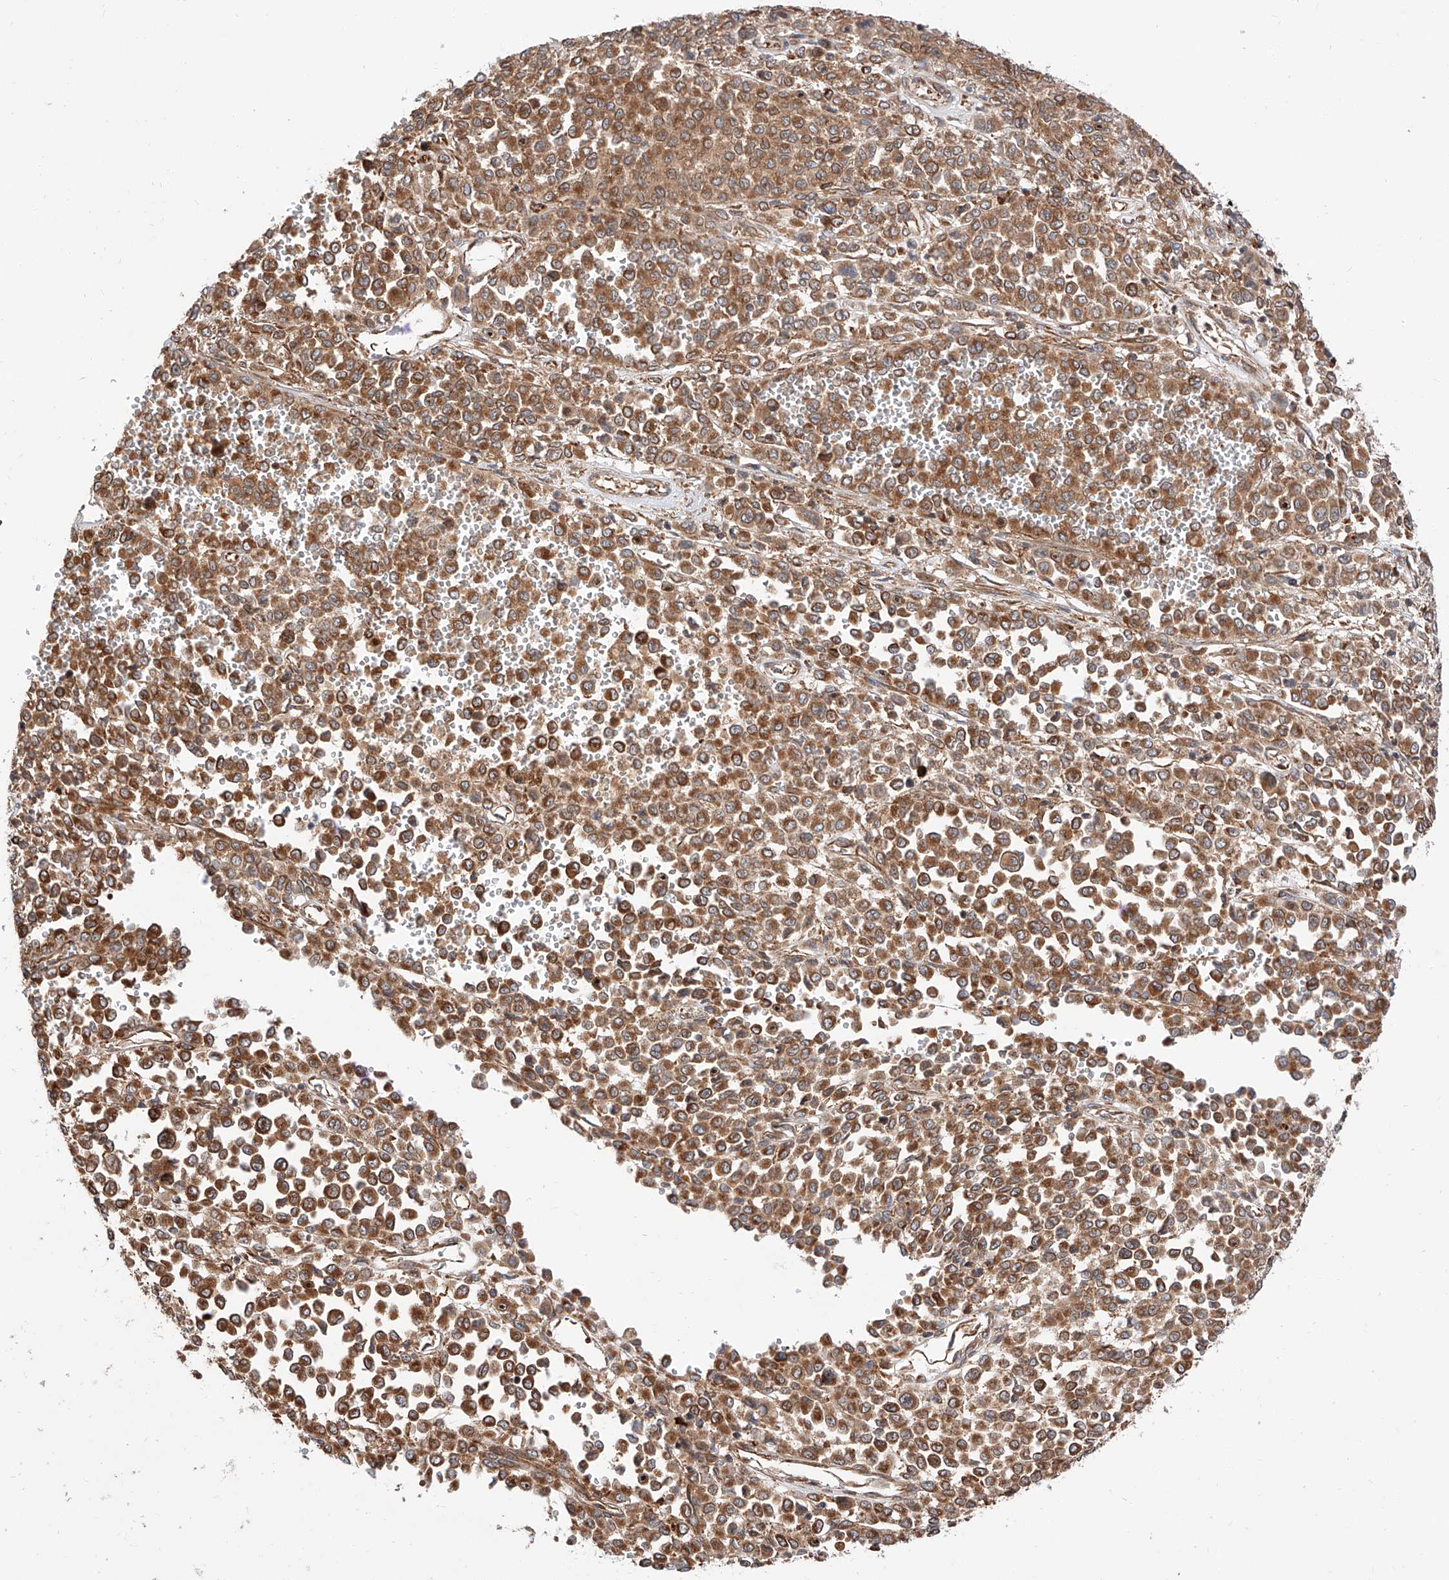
{"staining": {"intensity": "moderate", "quantity": ">75%", "location": "cytoplasmic/membranous"}, "tissue": "melanoma", "cell_type": "Tumor cells", "image_type": "cancer", "snomed": [{"axis": "morphology", "description": "Malignant melanoma, Metastatic site"}, {"axis": "topography", "description": "Pancreas"}], "caption": "Immunohistochemistry image of malignant melanoma (metastatic site) stained for a protein (brown), which exhibits medium levels of moderate cytoplasmic/membranous positivity in about >75% of tumor cells.", "gene": "ISCA2", "patient": {"sex": "female", "age": 30}}